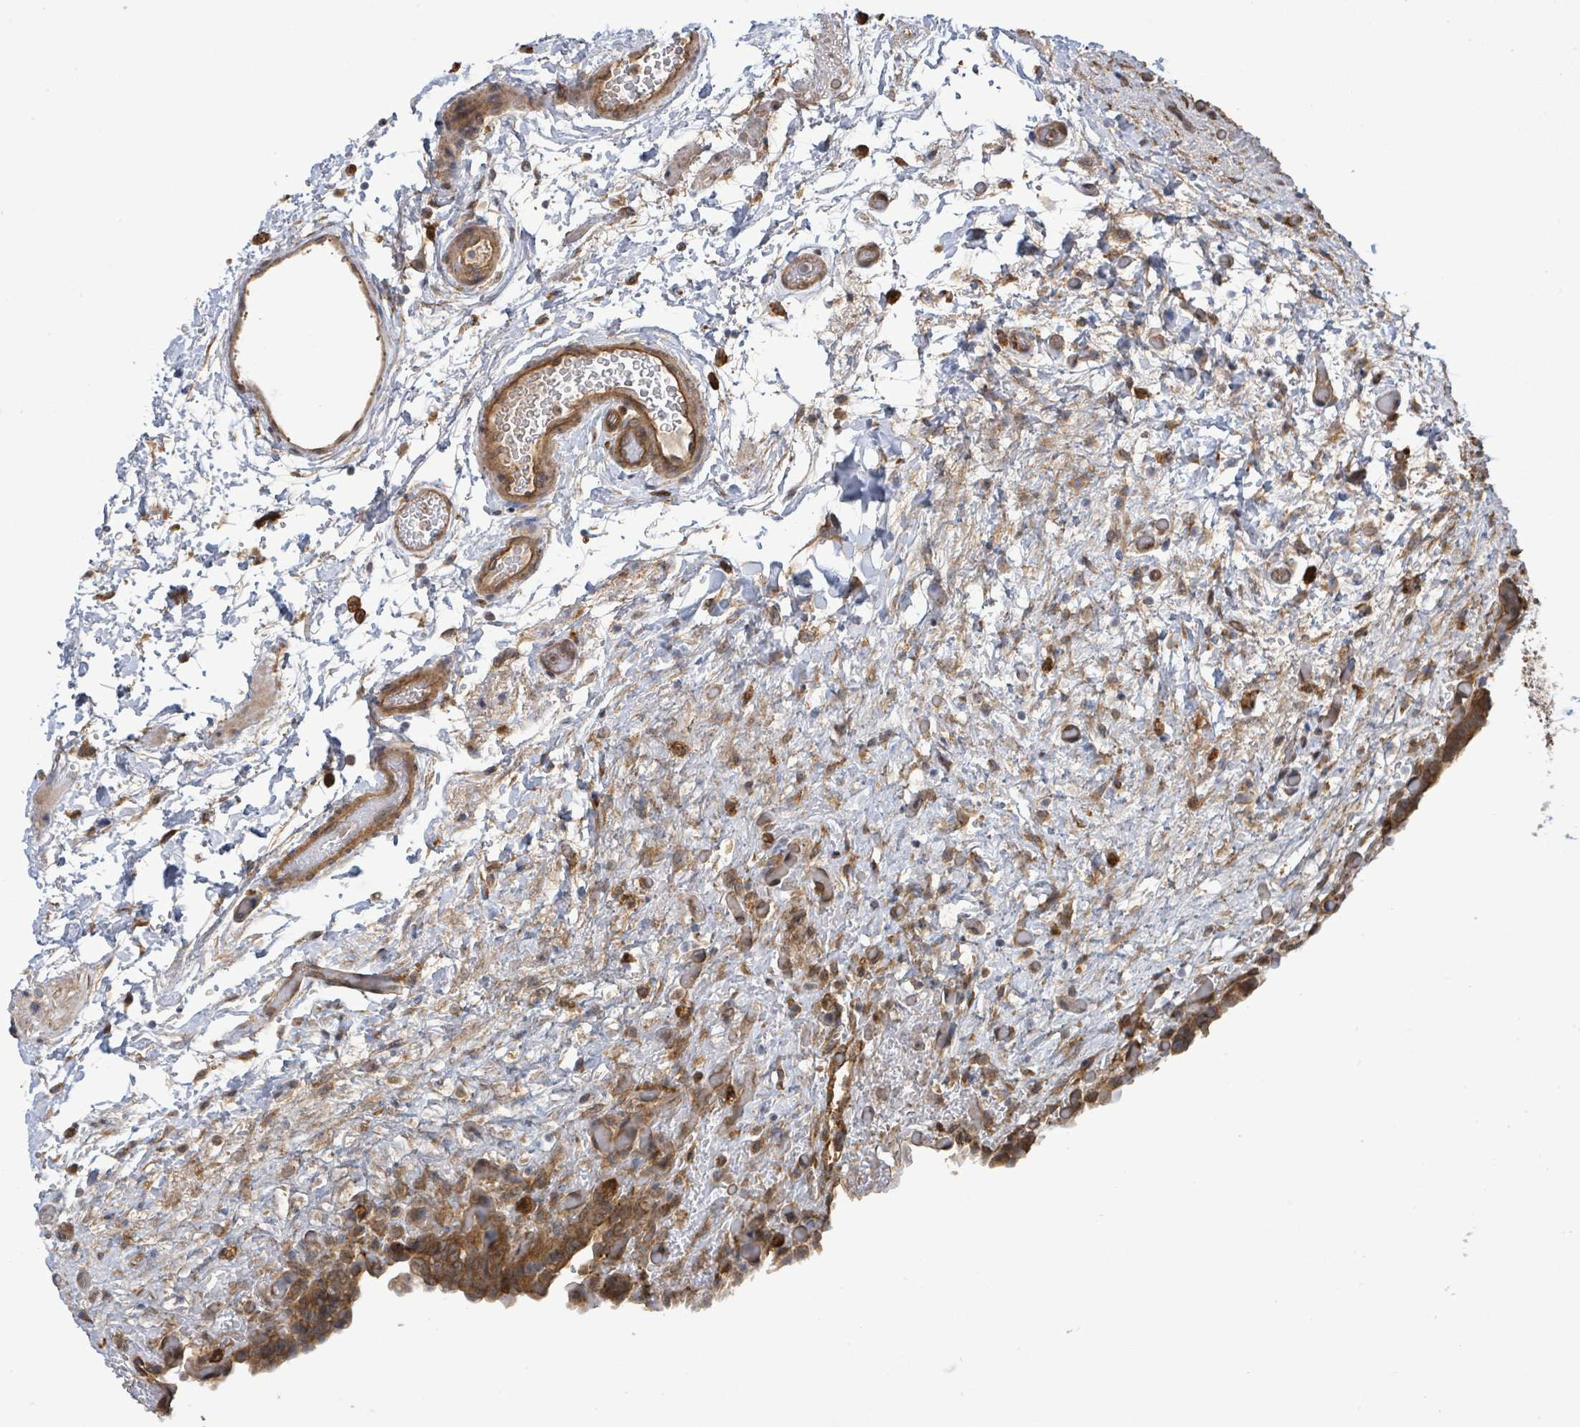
{"staining": {"intensity": "moderate", "quantity": ">75%", "location": "cytoplasmic/membranous"}, "tissue": "urinary bladder", "cell_type": "Urothelial cells", "image_type": "normal", "snomed": [{"axis": "morphology", "description": "Normal tissue, NOS"}, {"axis": "topography", "description": "Urinary bladder"}], "caption": "Urinary bladder stained with IHC exhibits moderate cytoplasmic/membranous expression in about >75% of urothelial cells.", "gene": "ARPIN", "patient": {"sex": "male", "age": 69}}